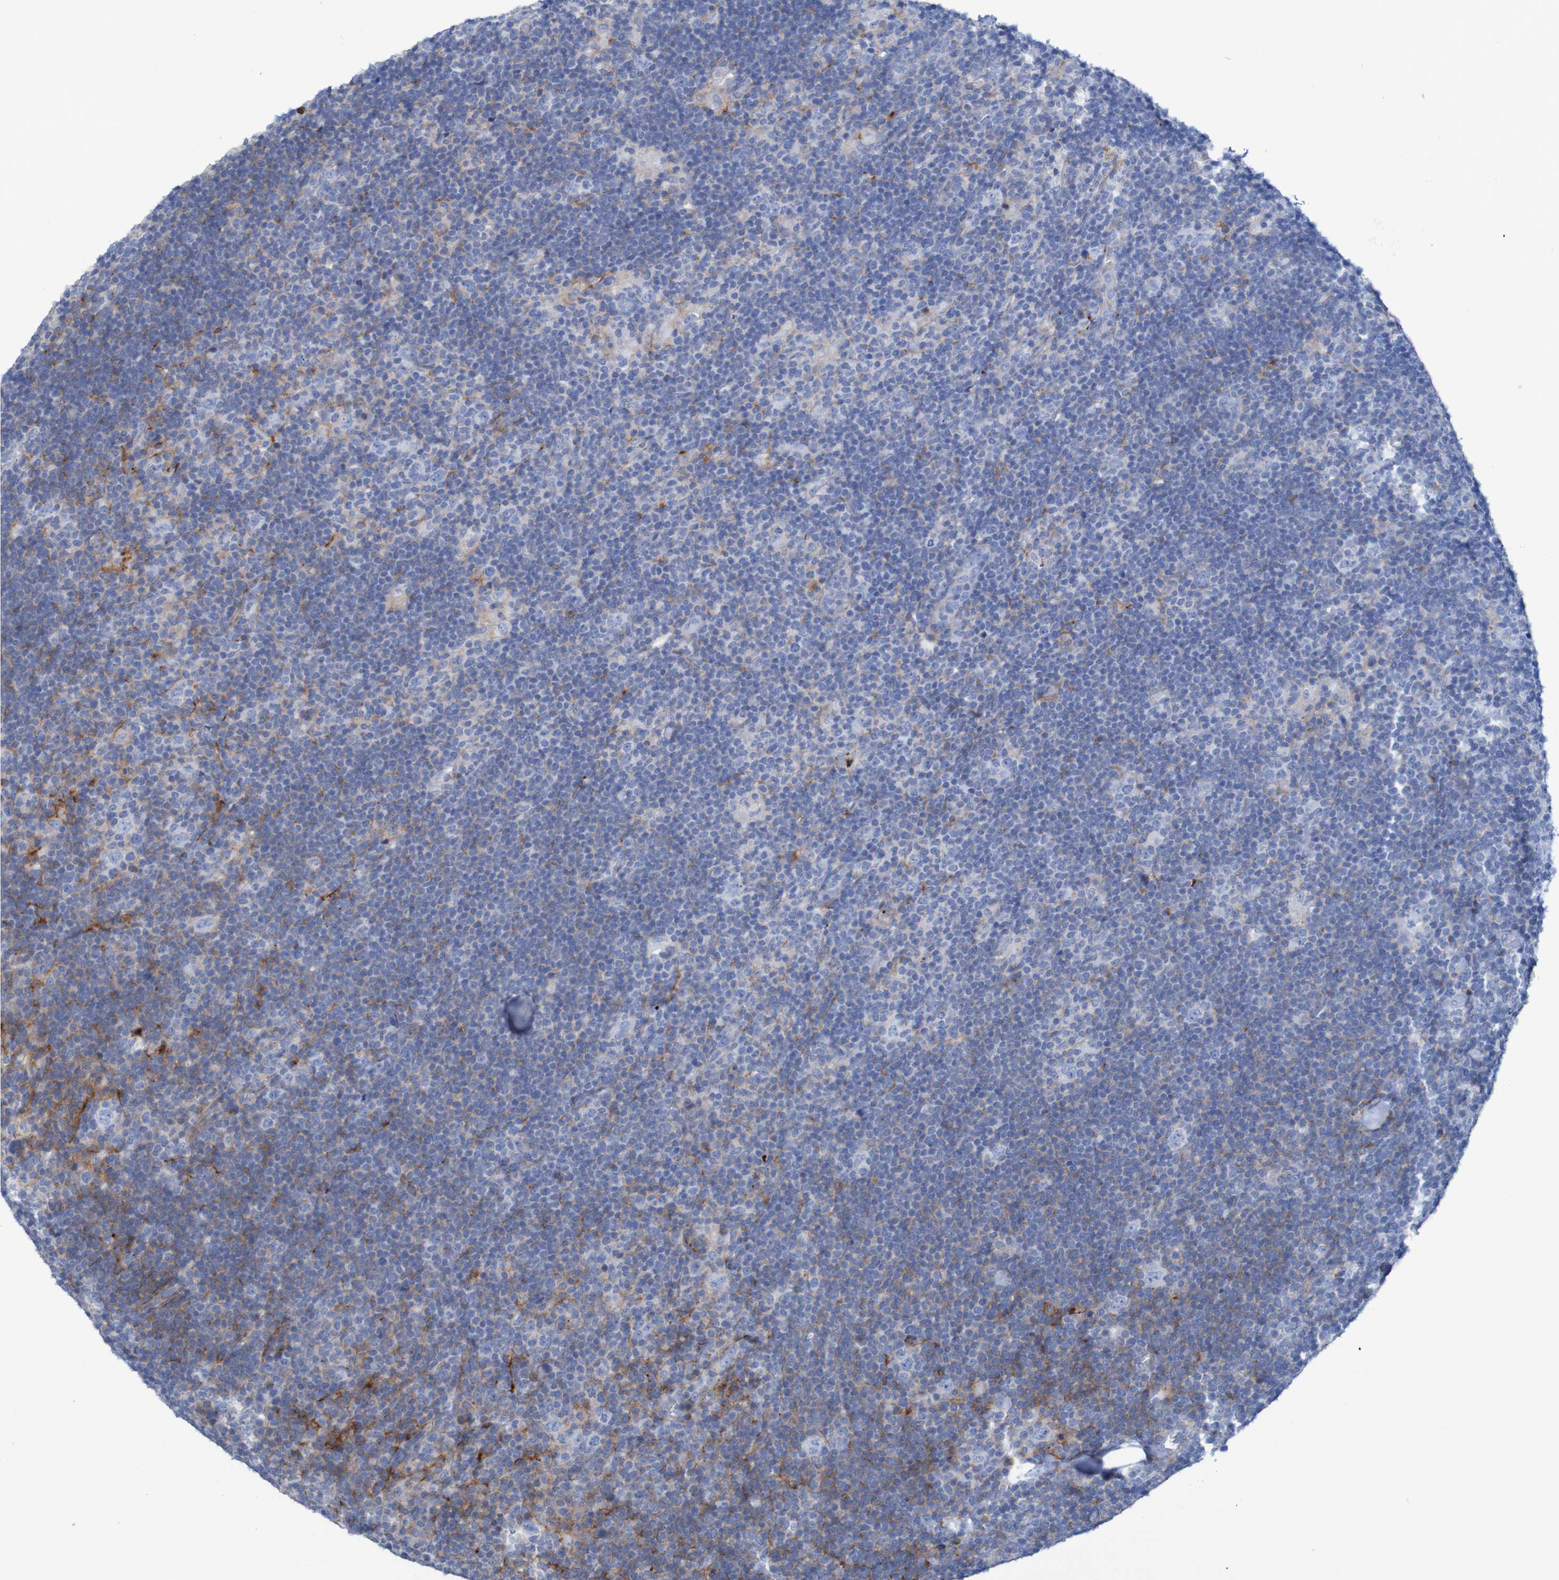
{"staining": {"intensity": "negative", "quantity": "none", "location": "none"}, "tissue": "lymphoma", "cell_type": "Tumor cells", "image_type": "cancer", "snomed": [{"axis": "morphology", "description": "Hodgkin's disease, NOS"}, {"axis": "topography", "description": "Lymph node"}], "caption": "Immunohistochemistry (IHC) of human Hodgkin's disease shows no expression in tumor cells.", "gene": "RNF182", "patient": {"sex": "female", "age": 57}}